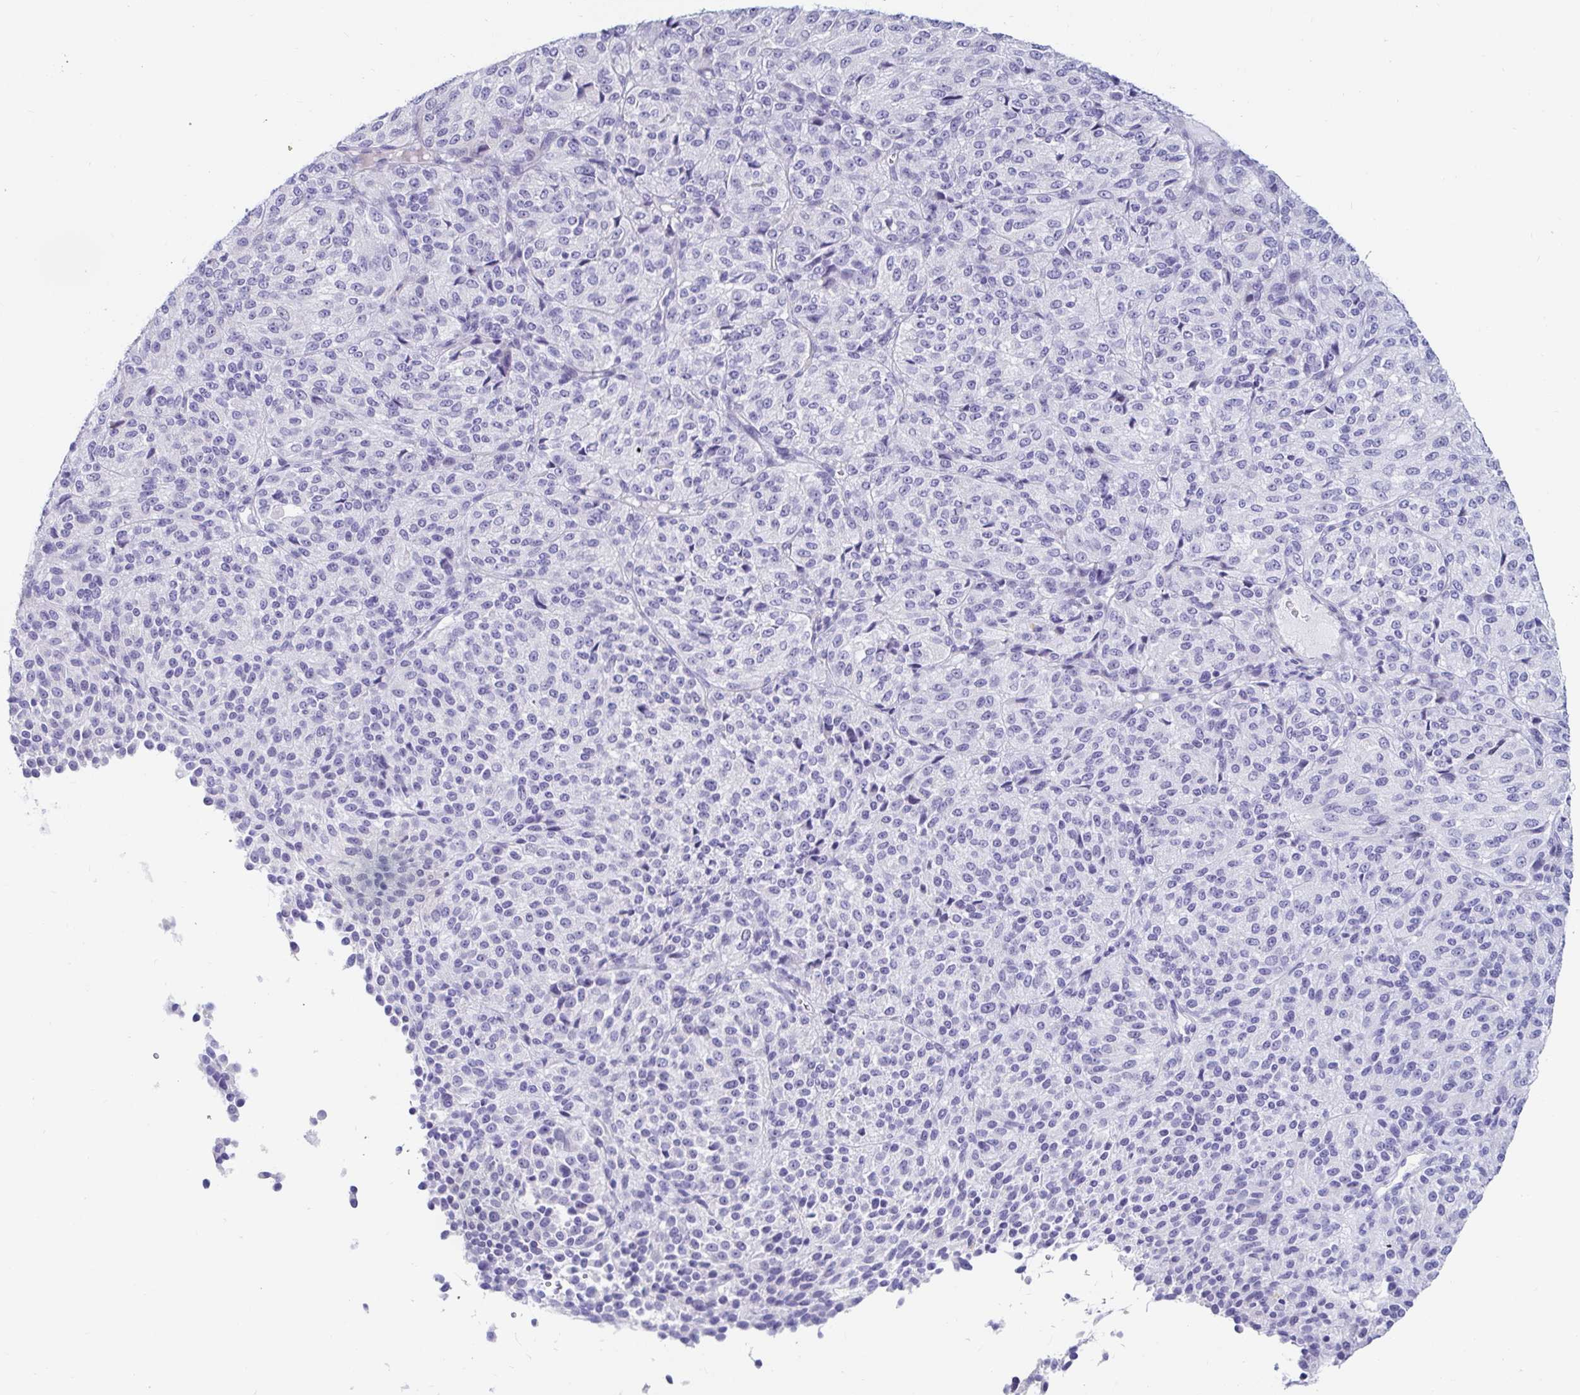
{"staining": {"intensity": "negative", "quantity": "none", "location": "none"}, "tissue": "melanoma", "cell_type": "Tumor cells", "image_type": "cancer", "snomed": [{"axis": "morphology", "description": "Malignant melanoma, Metastatic site"}, {"axis": "topography", "description": "Brain"}], "caption": "An image of melanoma stained for a protein shows no brown staining in tumor cells.", "gene": "C4orf17", "patient": {"sex": "female", "age": 56}}